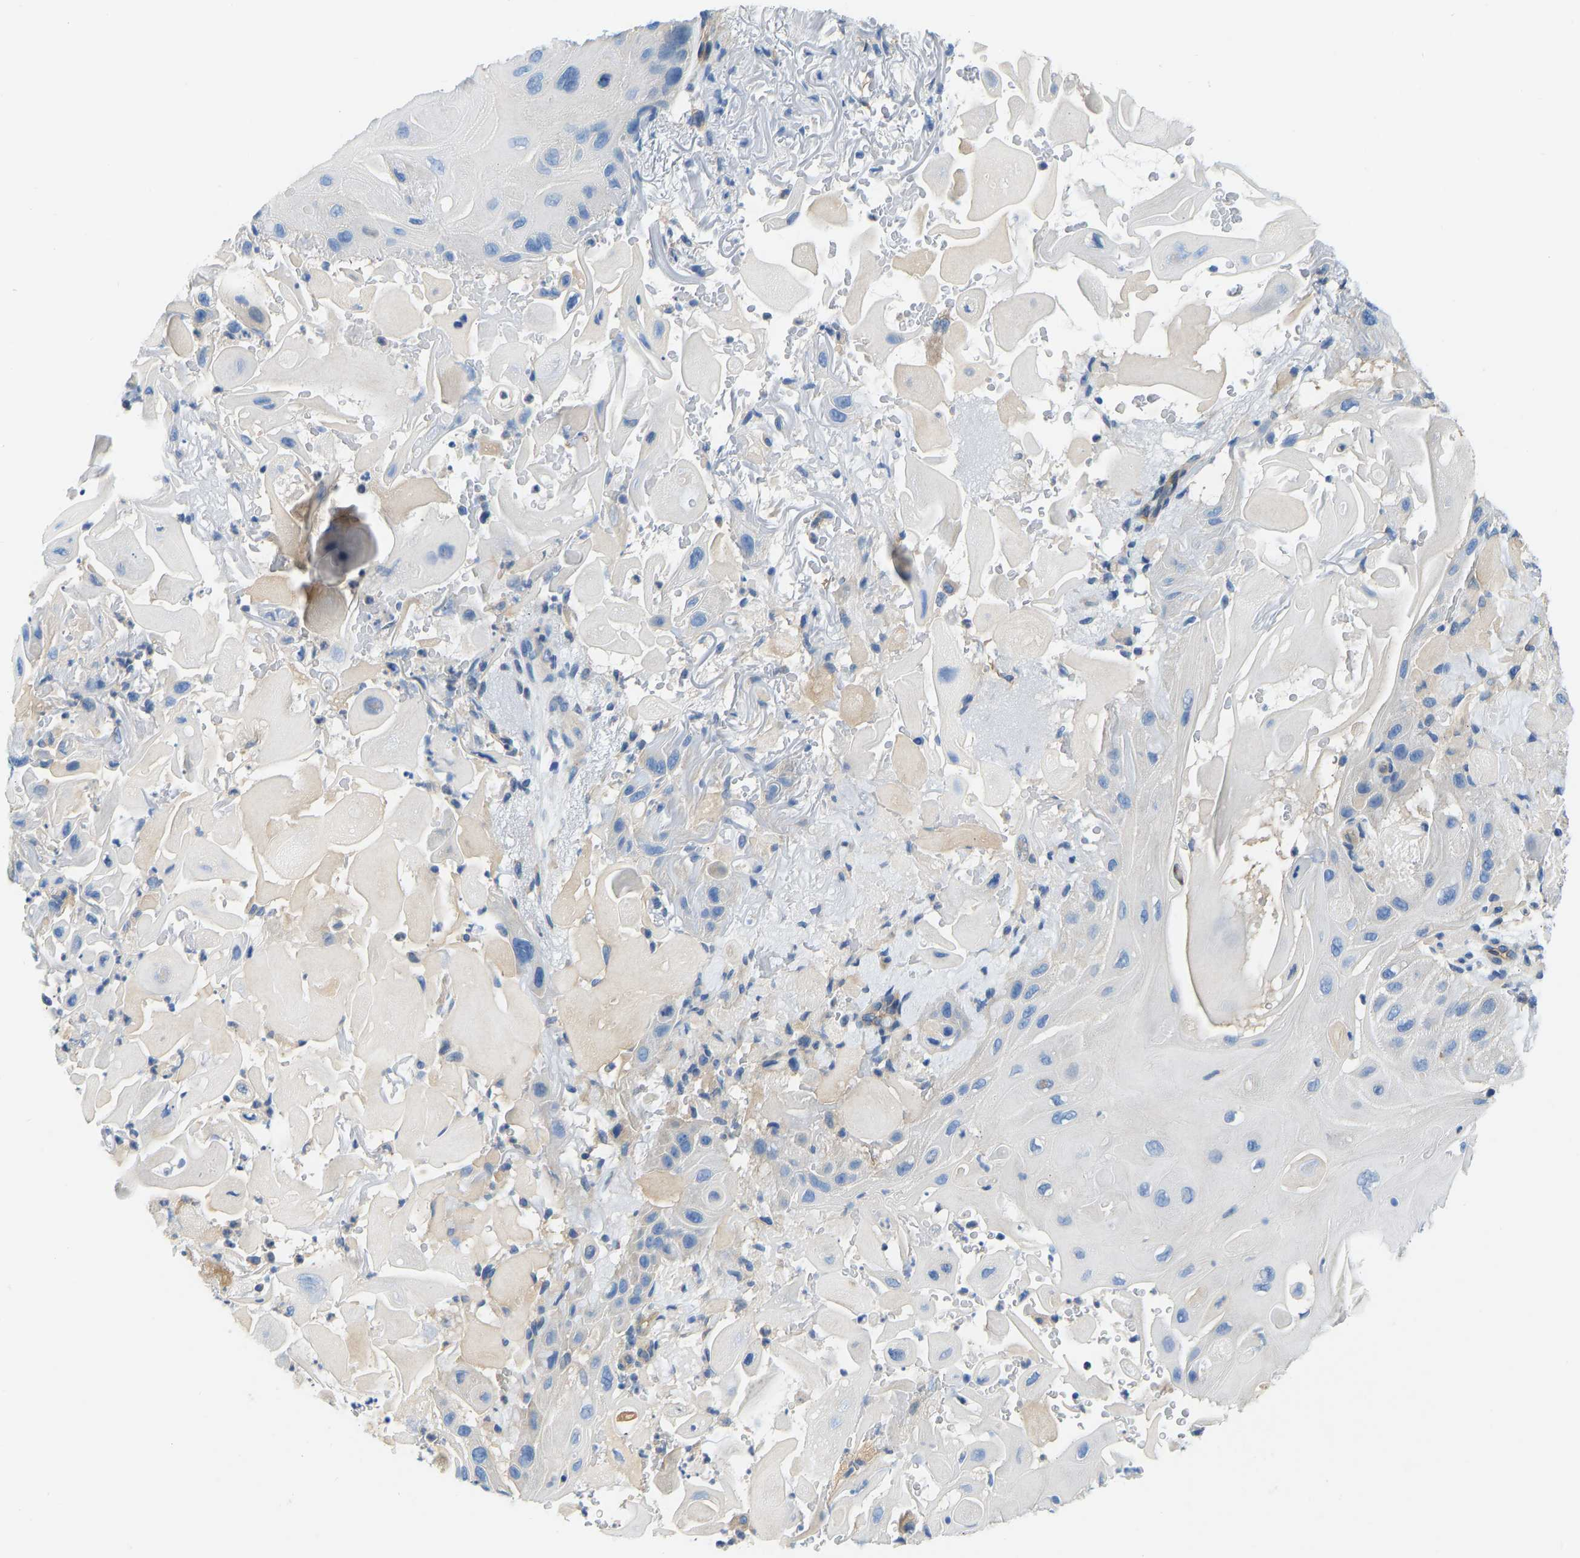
{"staining": {"intensity": "negative", "quantity": "none", "location": "none"}, "tissue": "skin cancer", "cell_type": "Tumor cells", "image_type": "cancer", "snomed": [{"axis": "morphology", "description": "Squamous cell carcinoma, NOS"}, {"axis": "topography", "description": "Skin"}], "caption": "Immunohistochemistry (IHC) photomicrograph of neoplastic tissue: human skin squamous cell carcinoma stained with DAB (3,3'-diaminobenzidine) reveals no significant protein positivity in tumor cells.", "gene": "CHAD", "patient": {"sex": "female", "age": 77}}